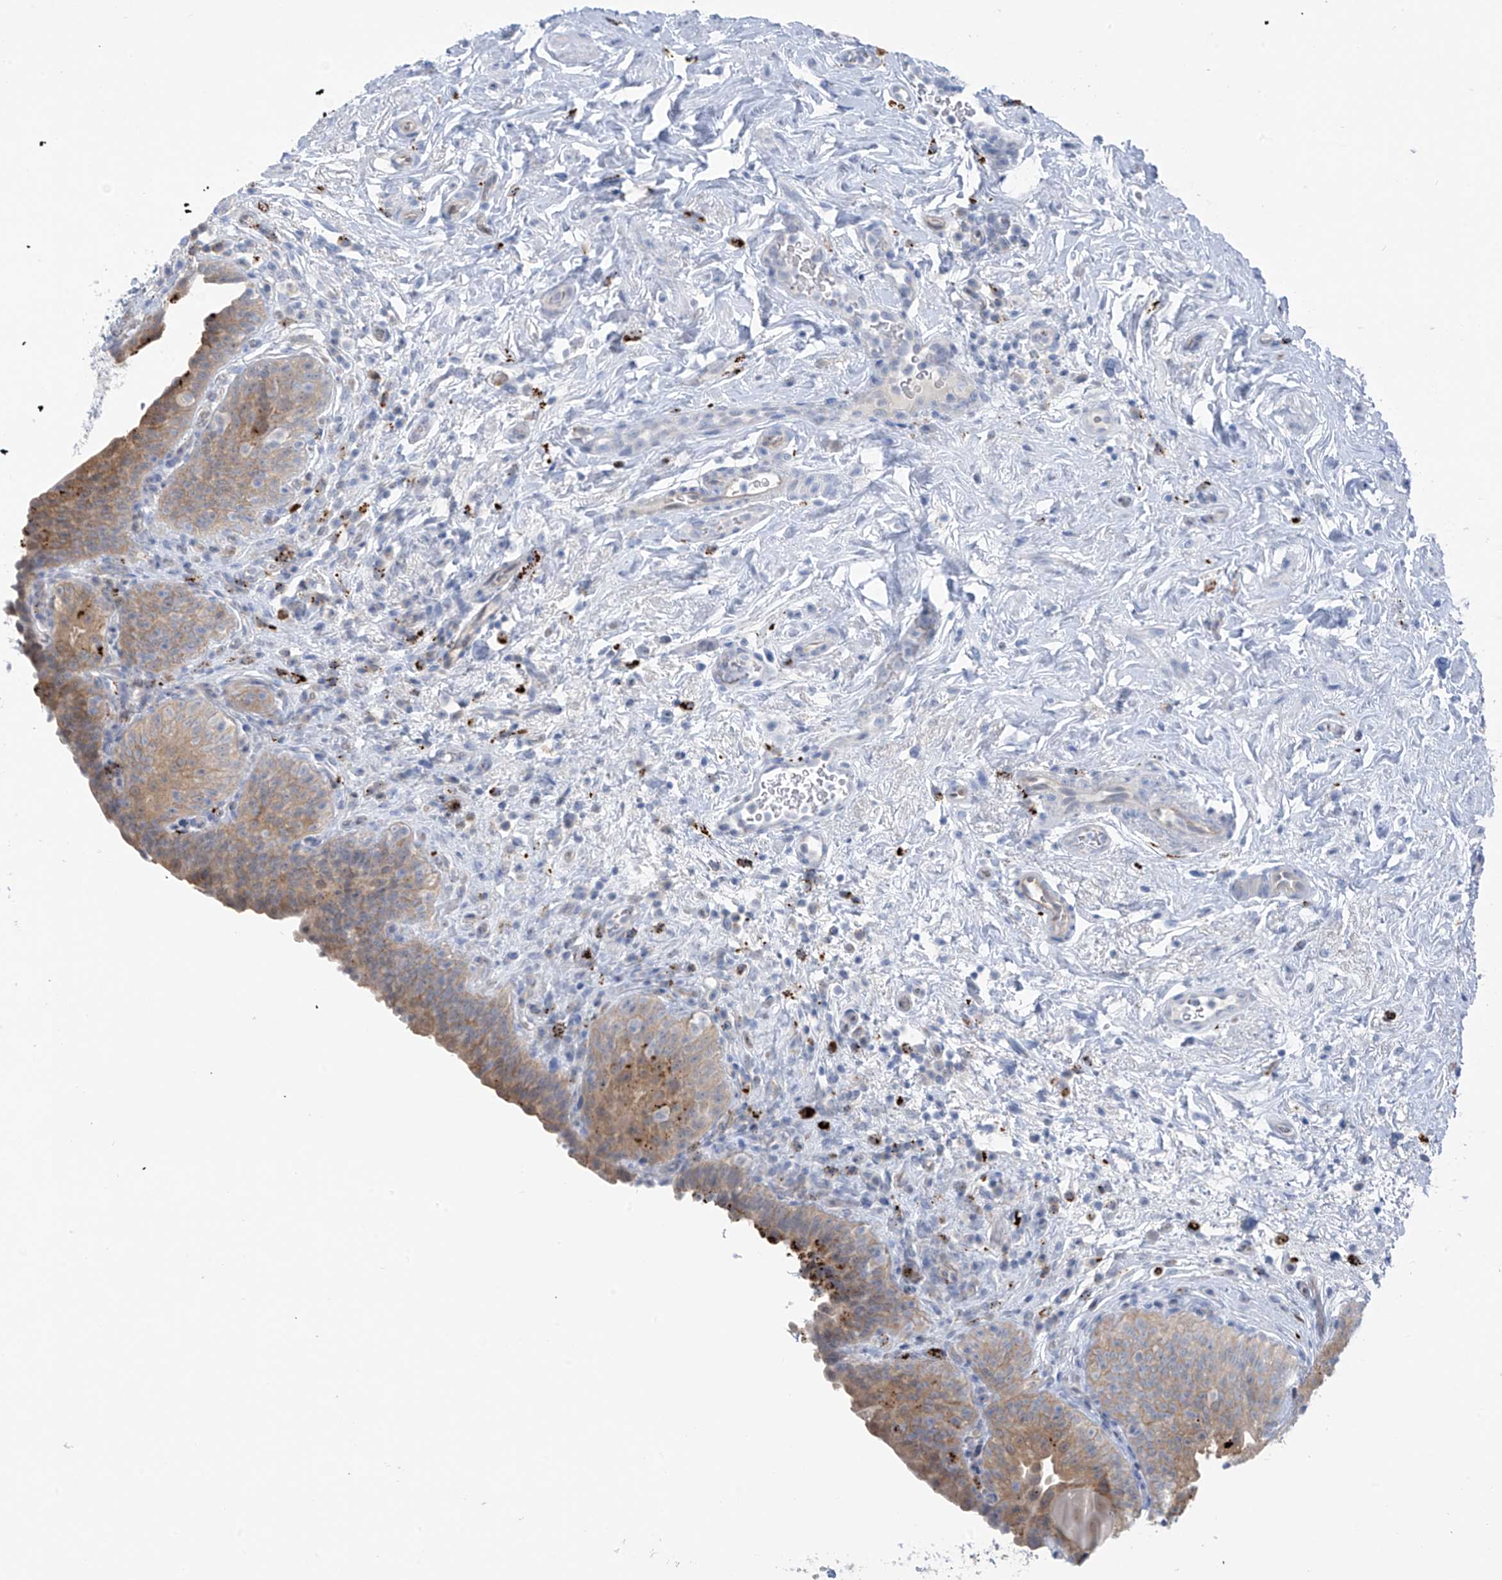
{"staining": {"intensity": "moderate", "quantity": "25%-75%", "location": "cytoplasmic/membranous"}, "tissue": "urinary bladder", "cell_type": "Urothelial cells", "image_type": "normal", "snomed": [{"axis": "morphology", "description": "Normal tissue, NOS"}, {"axis": "topography", "description": "Urinary bladder"}], "caption": "Brown immunohistochemical staining in unremarkable human urinary bladder shows moderate cytoplasmic/membranous expression in approximately 25%-75% of urothelial cells.", "gene": "ZNF793", "patient": {"sex": "male", "age": 83}}